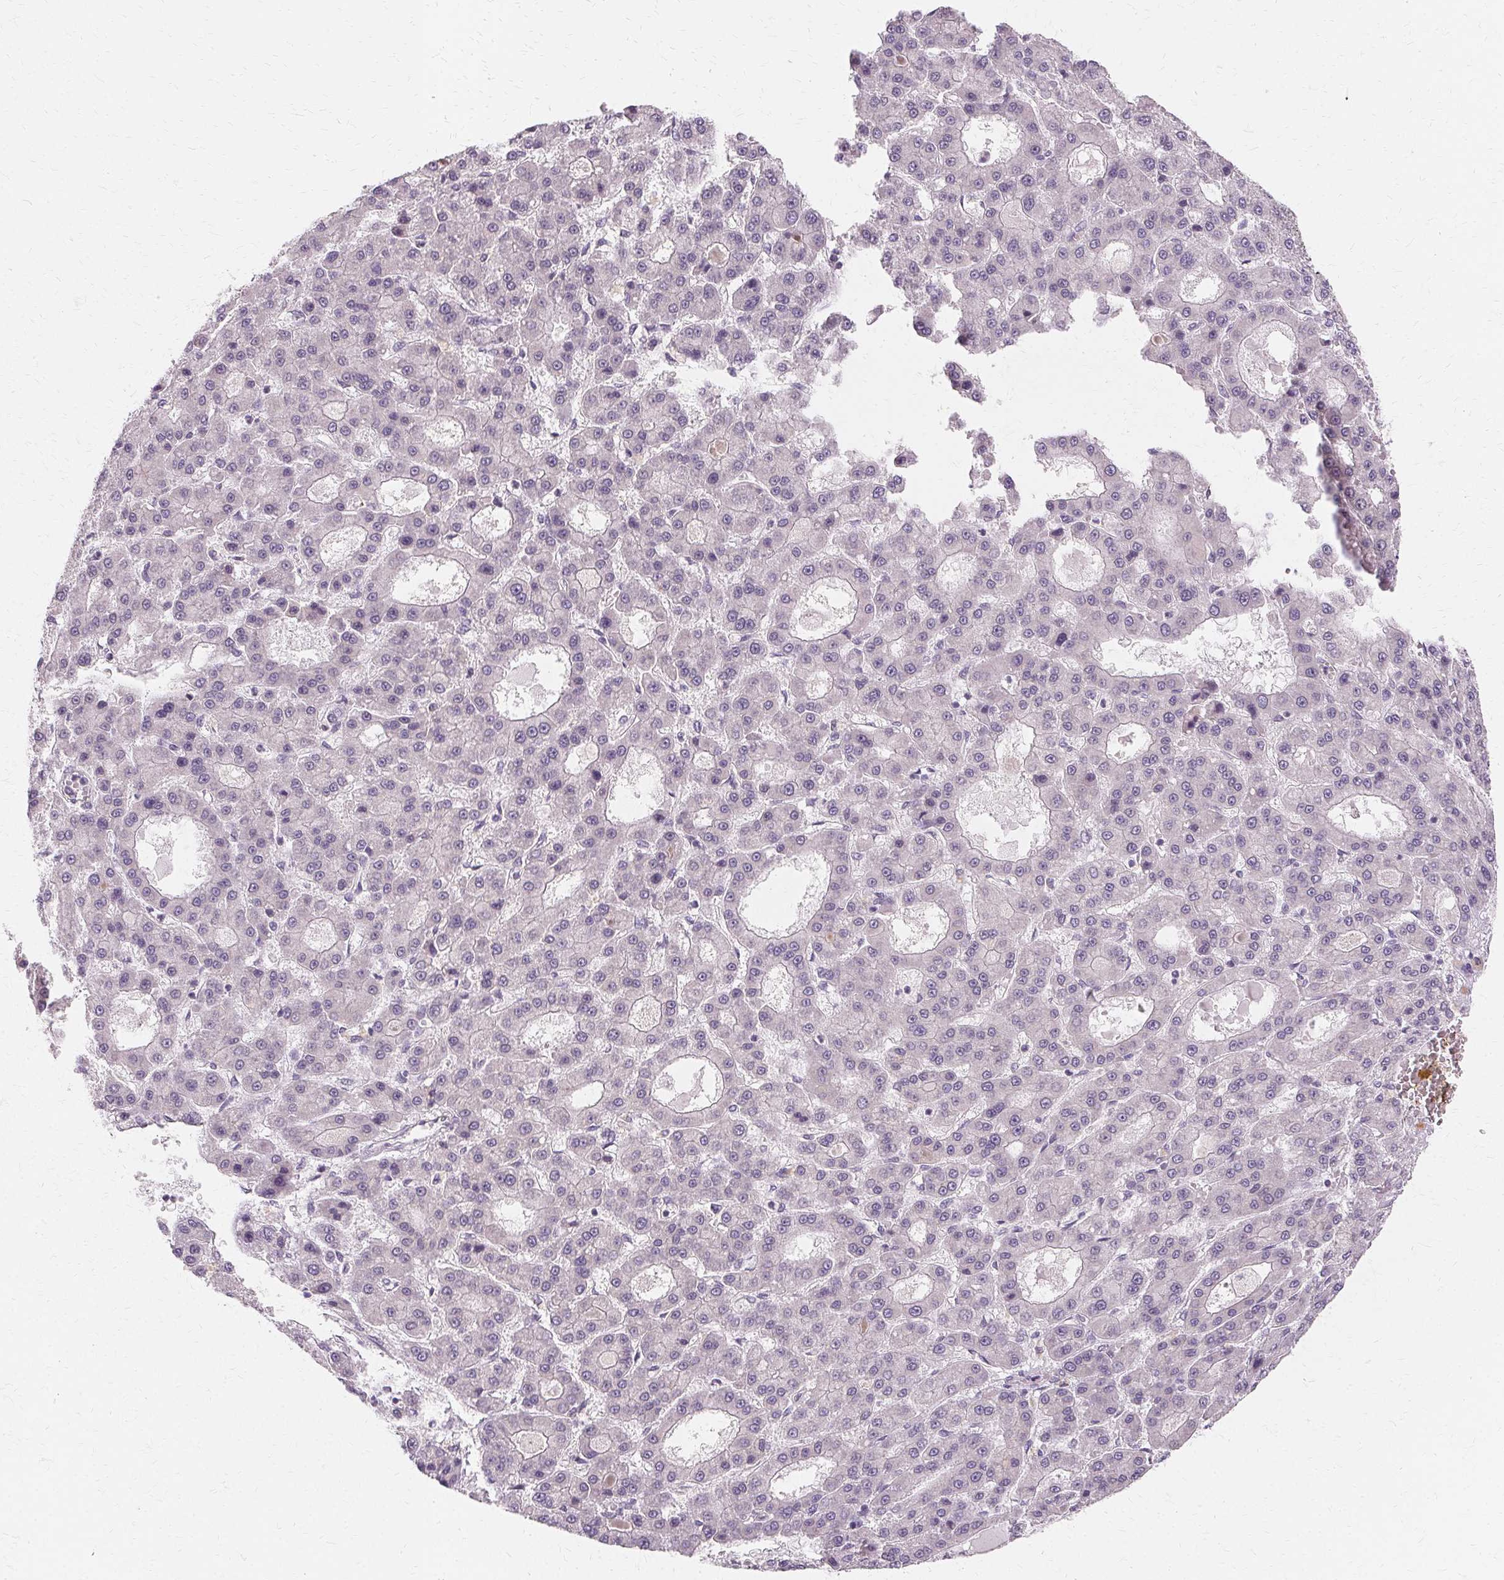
{"staining": {"intensity": "negative", "quantity": "none", "location": "none"}, "tissue": "liver cancer", "cell_type": "Tumor cells", "image_type": "cancer", "snomed": [{"axis": "morphology", "description": "Carcinoma, Hepatocellular, NOS"}, {"axis": "topography", "description": "Liver"}], "caption": "Tumor cells show no significant staining in hepatocellular carcinoma (liver).", "gene": "USP8", "patient": {"sex": "male", "age": 70}}